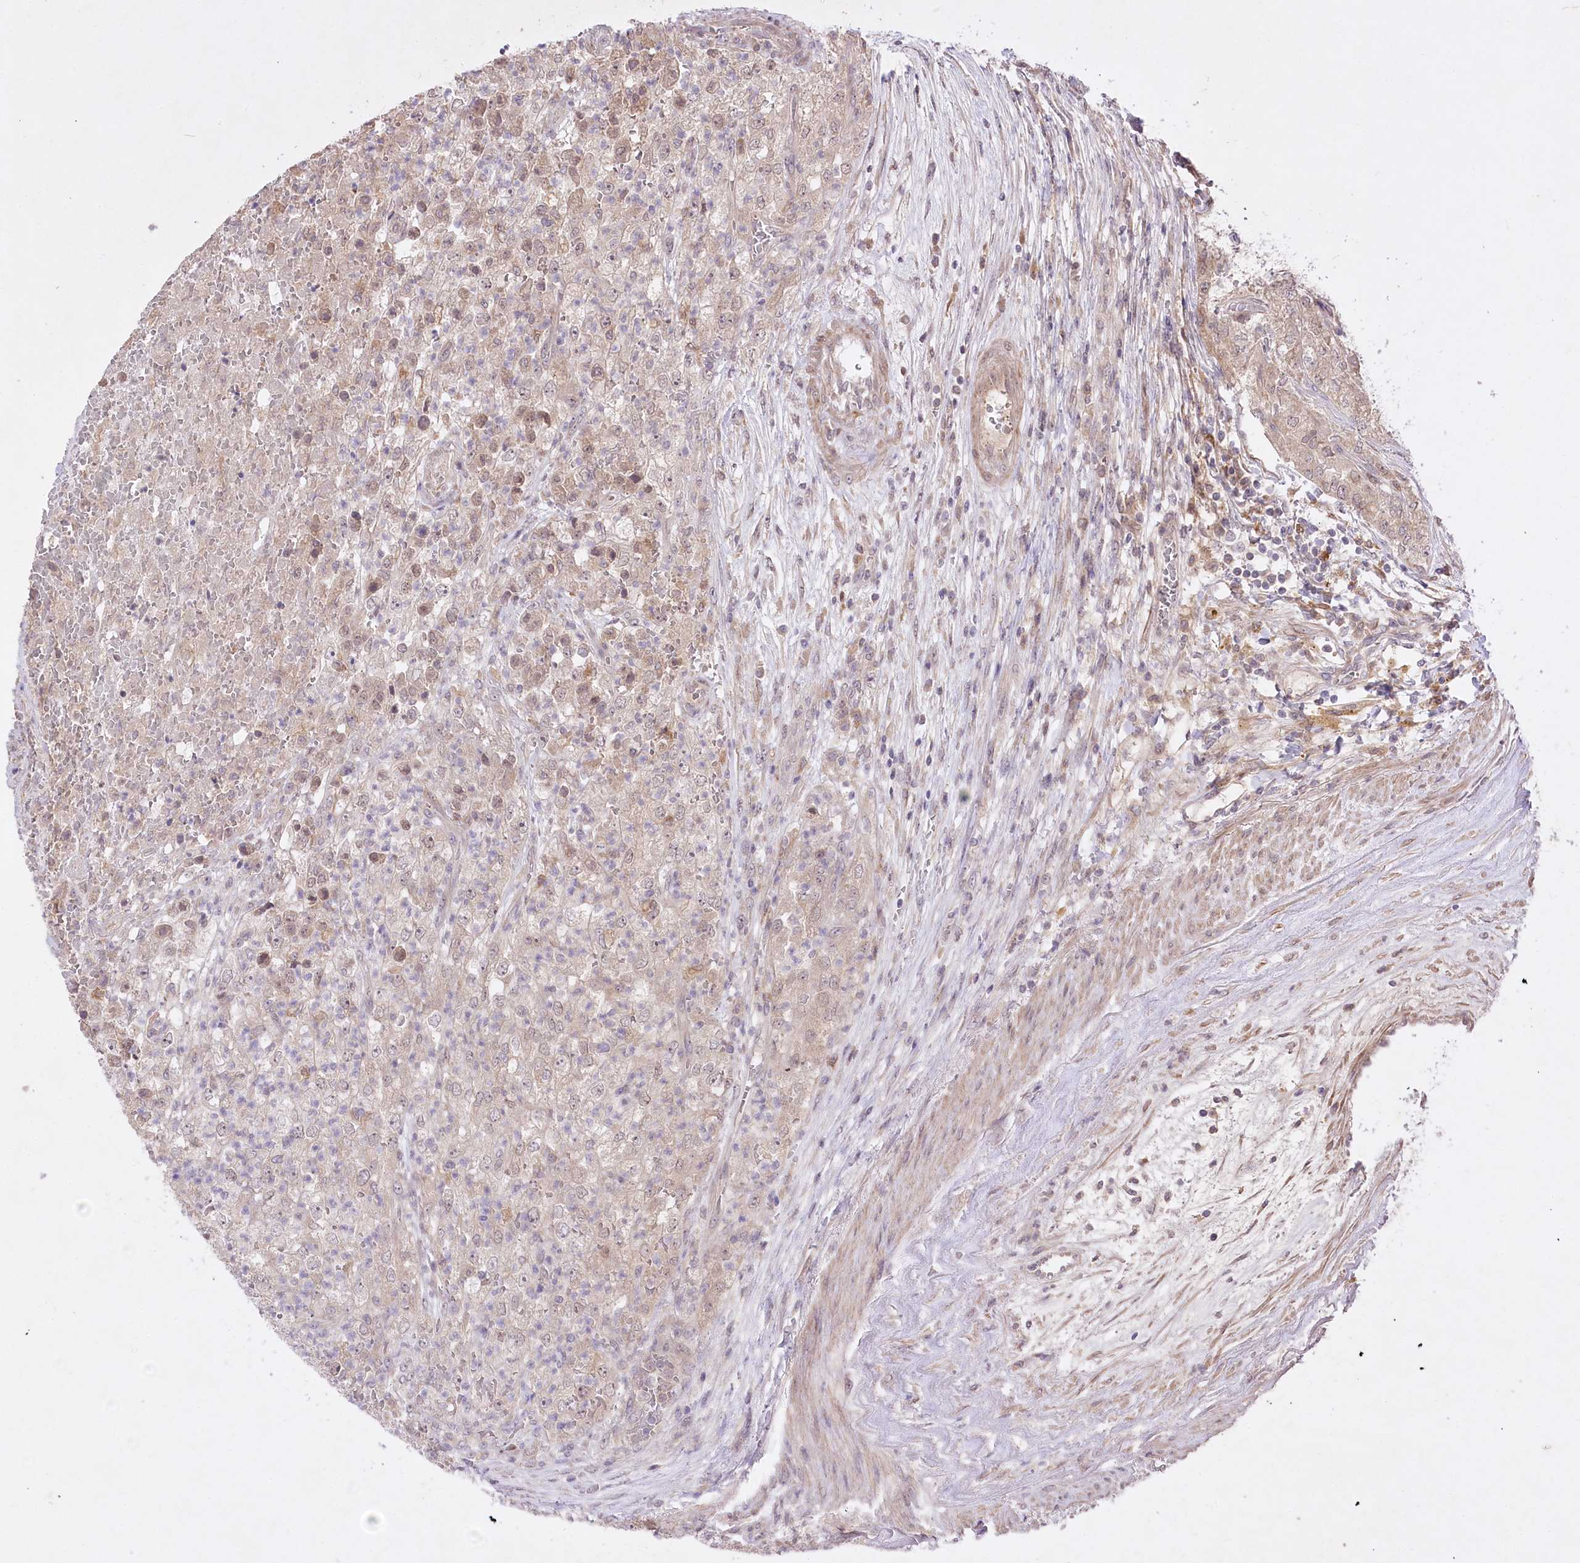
{"staining": {"intensity": "weak", "quantity": "25%-75%", "location": "cytoplasmic/membranous"}, "tissue": "renal cancer", "cell_type": "Tumor cells", "image_type": "cancer", "snomed": [{"axis": "morphology", "description": "Adenocarcinoma, NOS"}, {"axis": "topography", "description": "Kidney"}], "caption": "Renal cancer stained with DAB (3,3'-diaminobenzidine) immunohistochemistry (IHC) reveals low levels of weak cytoplasmic/membranous expression in about 25%-75% of tumor cells.", "gene": "HELT", "patient": {"sex": "female", "age": 54}}